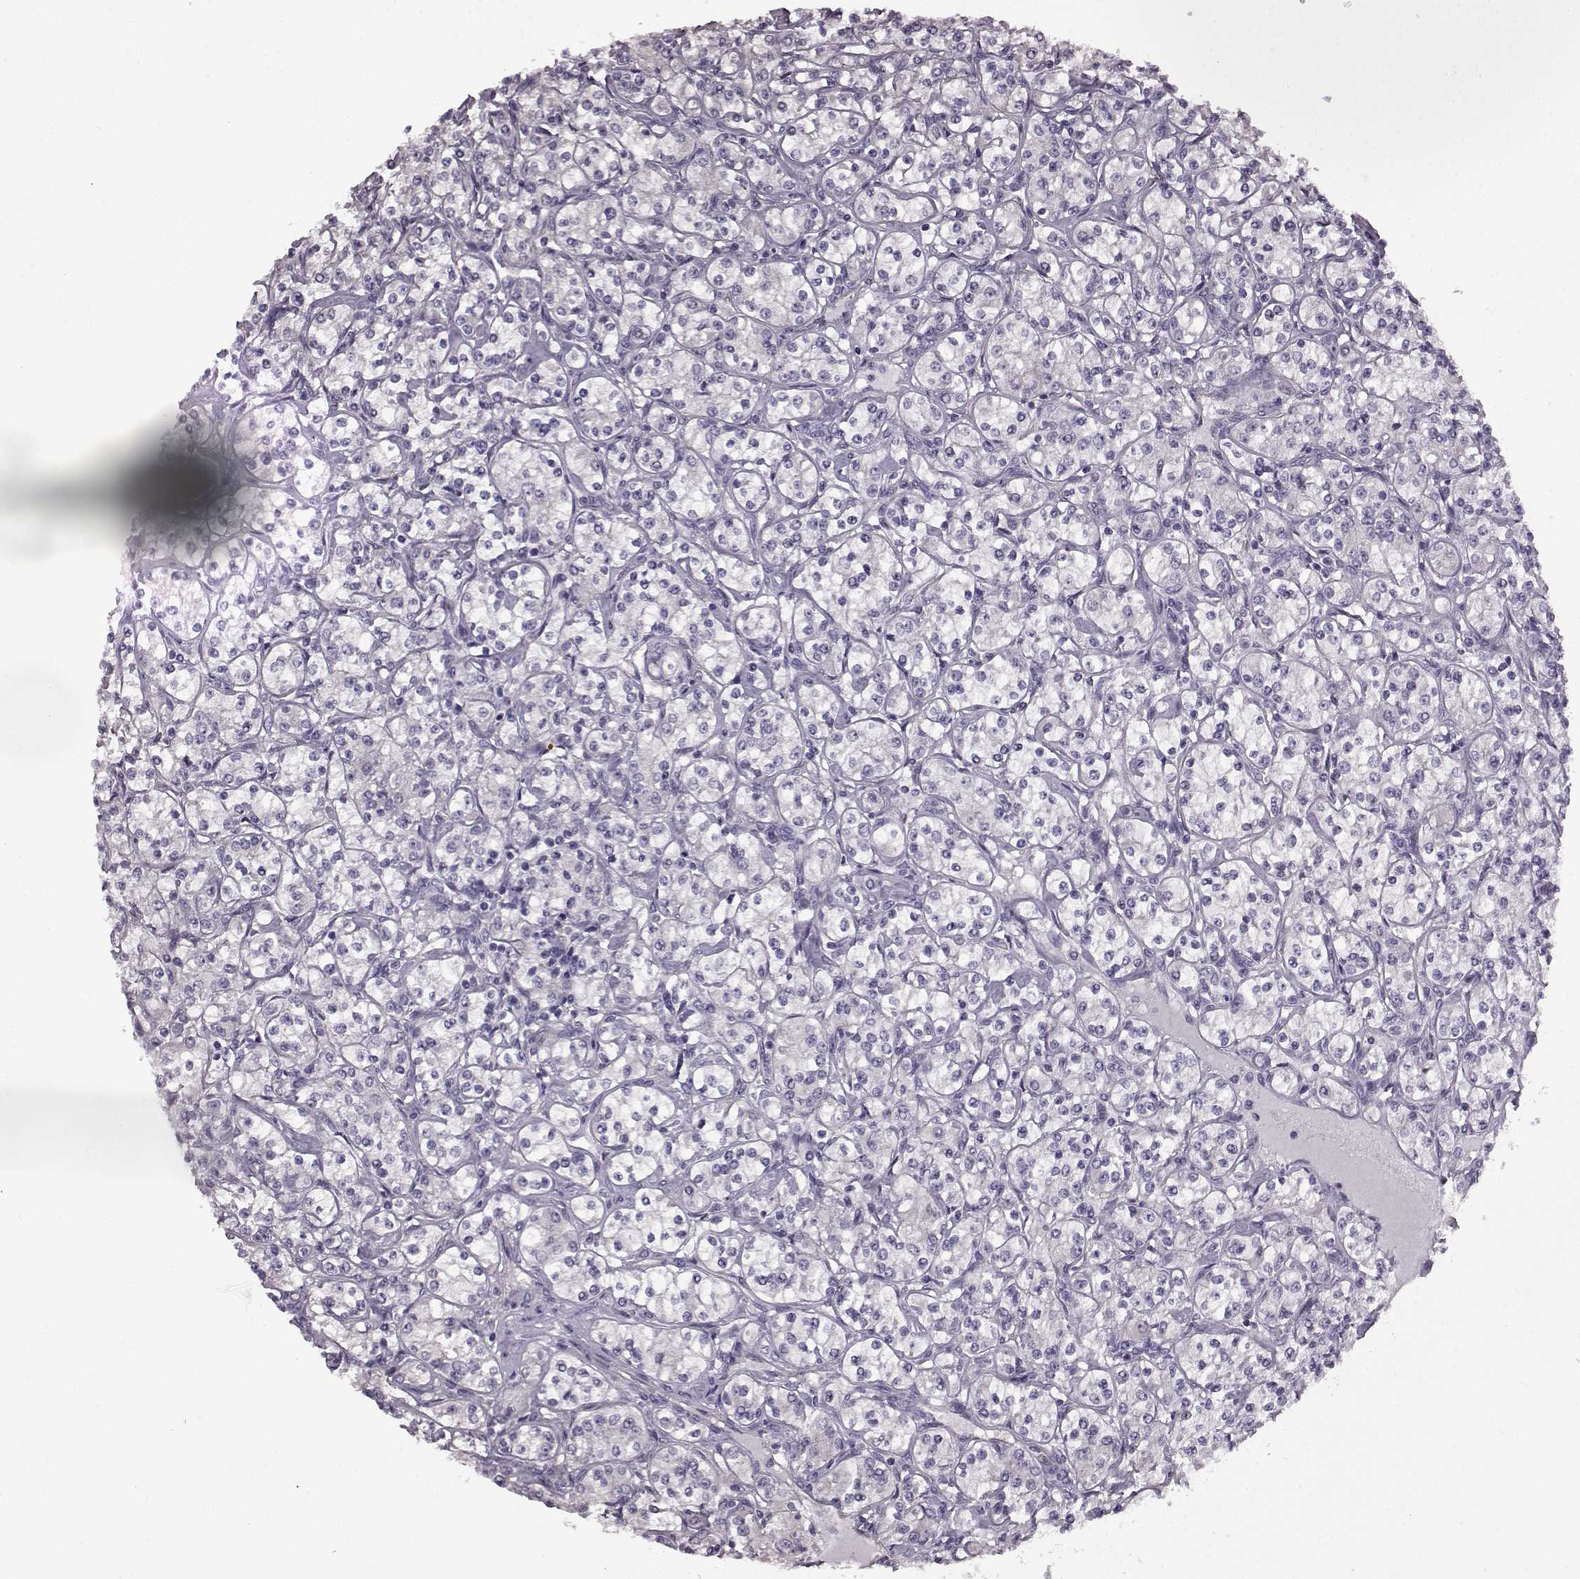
{"staining": {"intensity": "negative", "quantity": "none", "location": "none"}, "tissue": "renal cancer", "cell_type": "Tumor cells", "image_type": "cancer", "snomed": [{"axis": "morphology", "description": "Adenocarcinoma, NOS"}, {"axis": "topography", "description": "Kidney"}], "caption": "A micrograph of renal cancer stained for a protein exhibits no brown staining in tumor cells. (Brightfield microscopy of DAB immunohistochemistry (IHC) at high magnification).", "gene": "EDDM3B", "patient": {"sex": "male", "age": 77}}